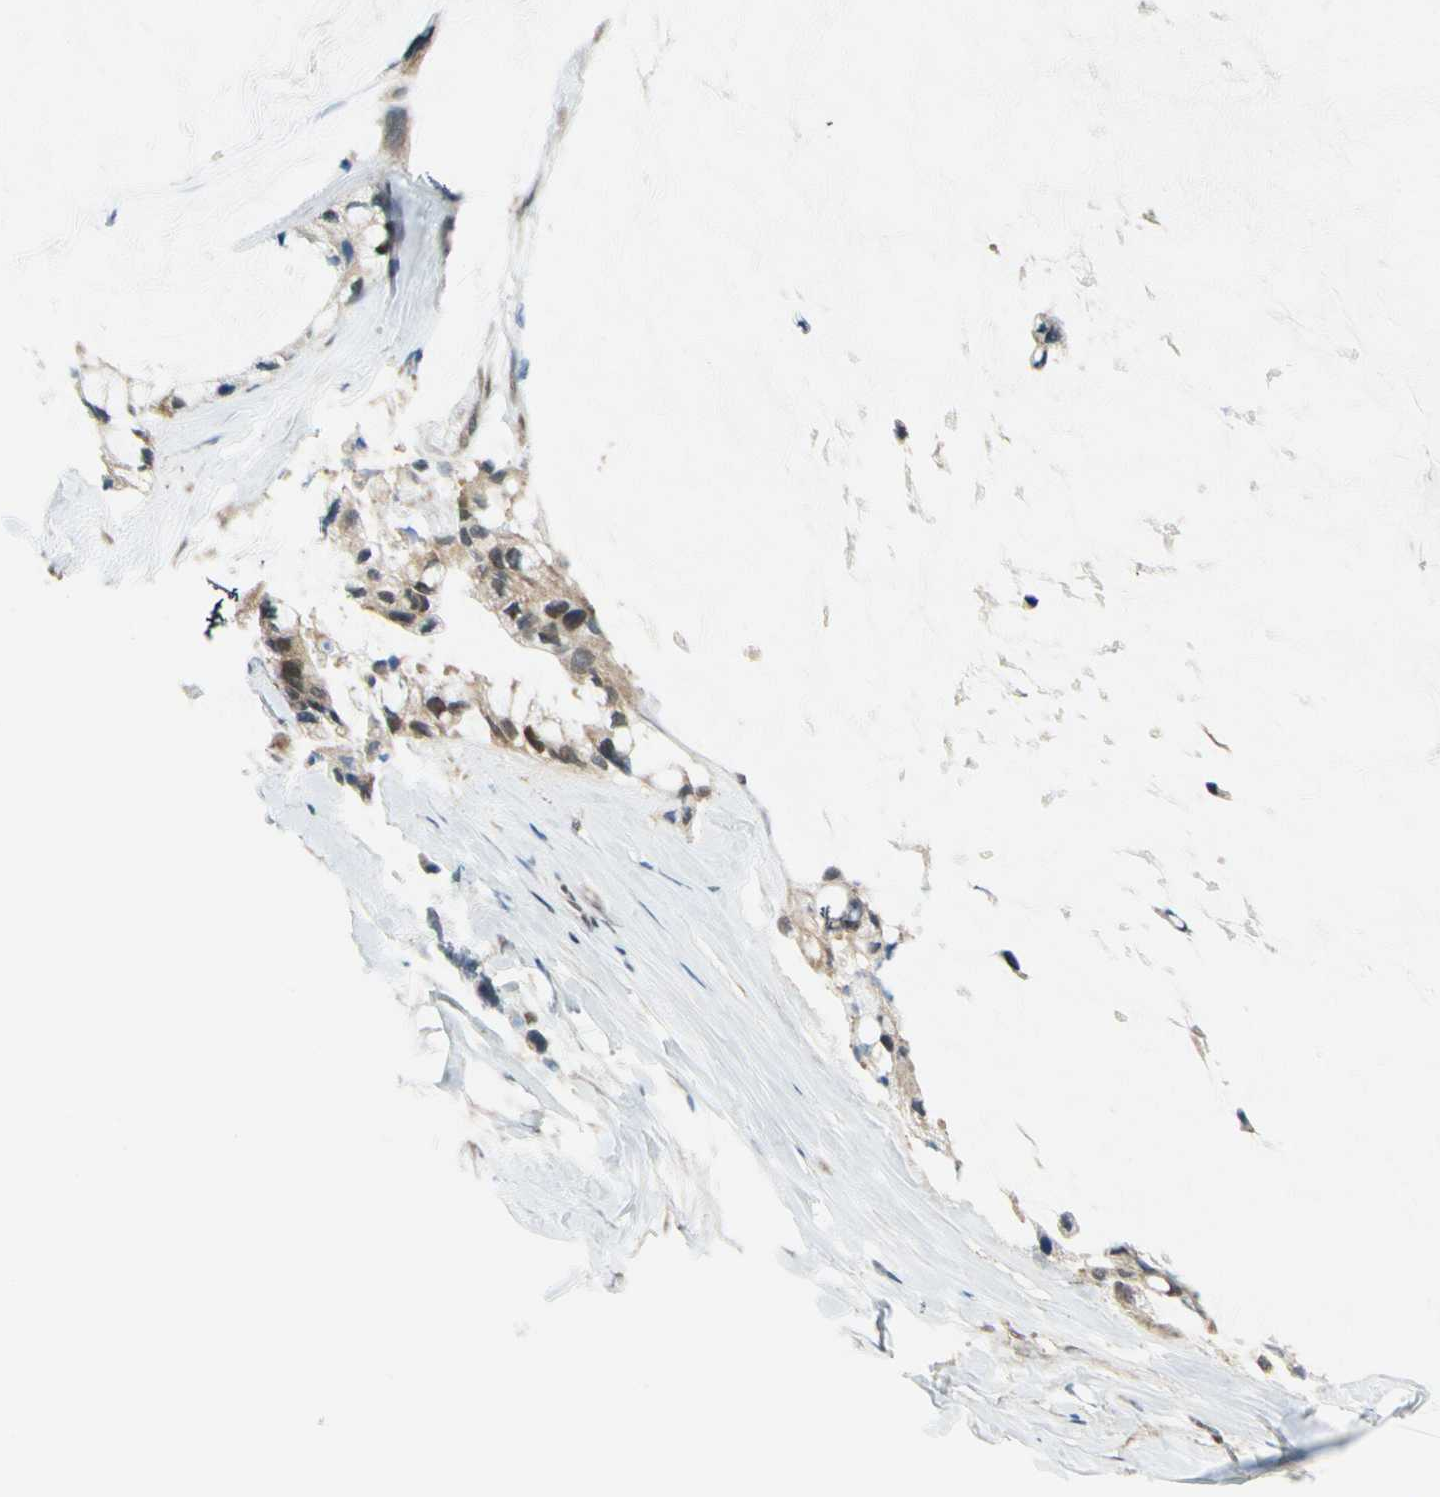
{"staining": {"intensity": "weak", "quantity": ">75%", "location": "cytoplasmic/membranous"}, "tissue": "ovarian cancer", "cell_type": "Tumor cells", "image_type": "cancer", "snomed": [{"axis": "morphology", "description": "Cystadenocarcinoma, mucinous, NOS"}, {"axis": "topography", "description": "Ovary"}], "caption": "An immunohistochemistry micrograph of neoplastic tissue is shown. Protein staining in brown labels weak cytoplasmic/membranous positivity in ovarian mucinous cystadenocarcinoma within tumor cells. Nuclei are stained in blue.", "gene": "MAPK9", "patient": {"sex": "female", "age": 39}}